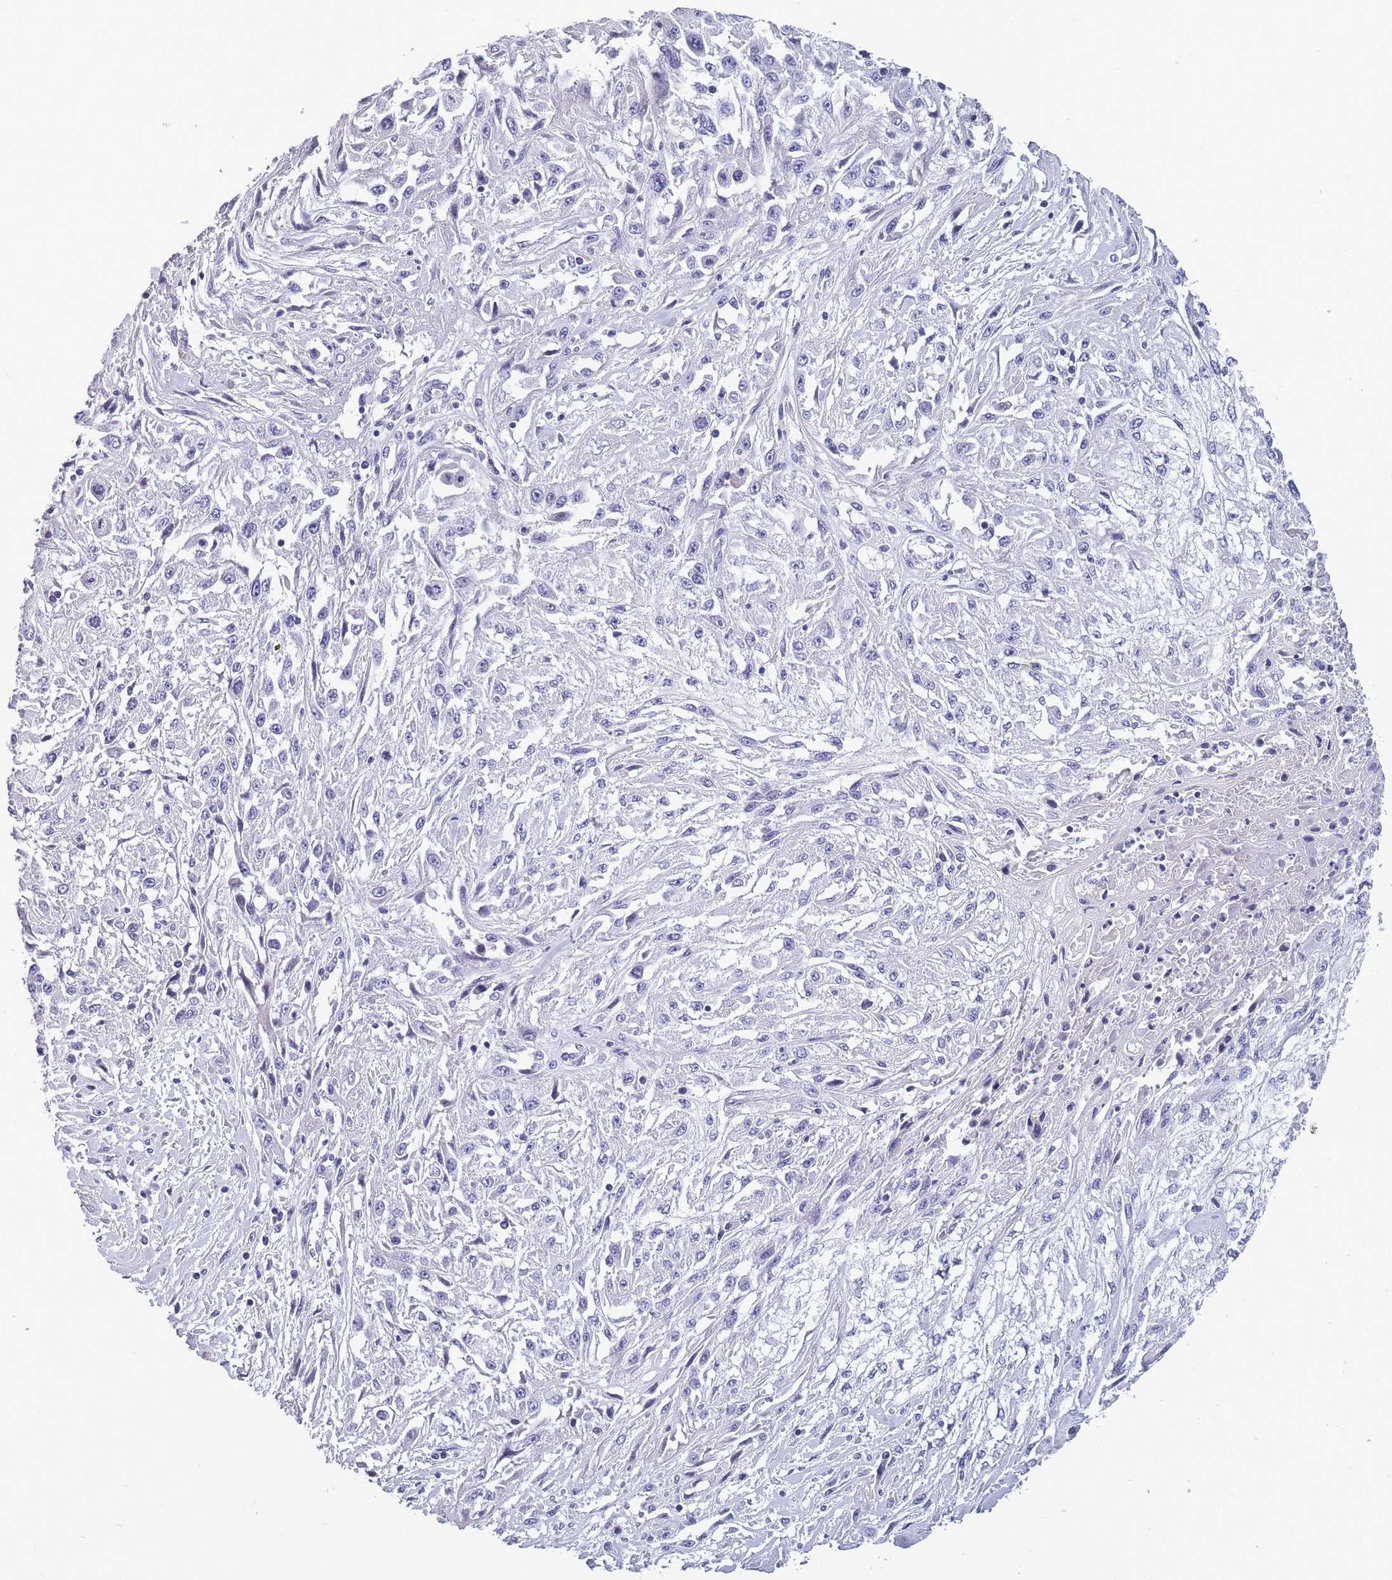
{"staining": {"intensity": "negative", "quantity": "none", "location": "none"}, "tissue": "skin cancer", "cell_type": "Tumor cells", "image_type": "cancer", "snomed": [{"axis": "morphology", "description": "Squamous cell carcinoma, NOS"}, {"axis": "morphology", "description": "Squamous cell carcinoma, metastatic, NOS"}, {"axis": "topography", "description": "Skin"}, {"axis": "topography", "description": "Lymph node"}], "caption": "Skin cancer stained for a protein using immunohistochemistry (IHC) exhibits no staining tumor cells.", "gene": "OR4C5", "patient": {"sex": "male", "age": 75}}